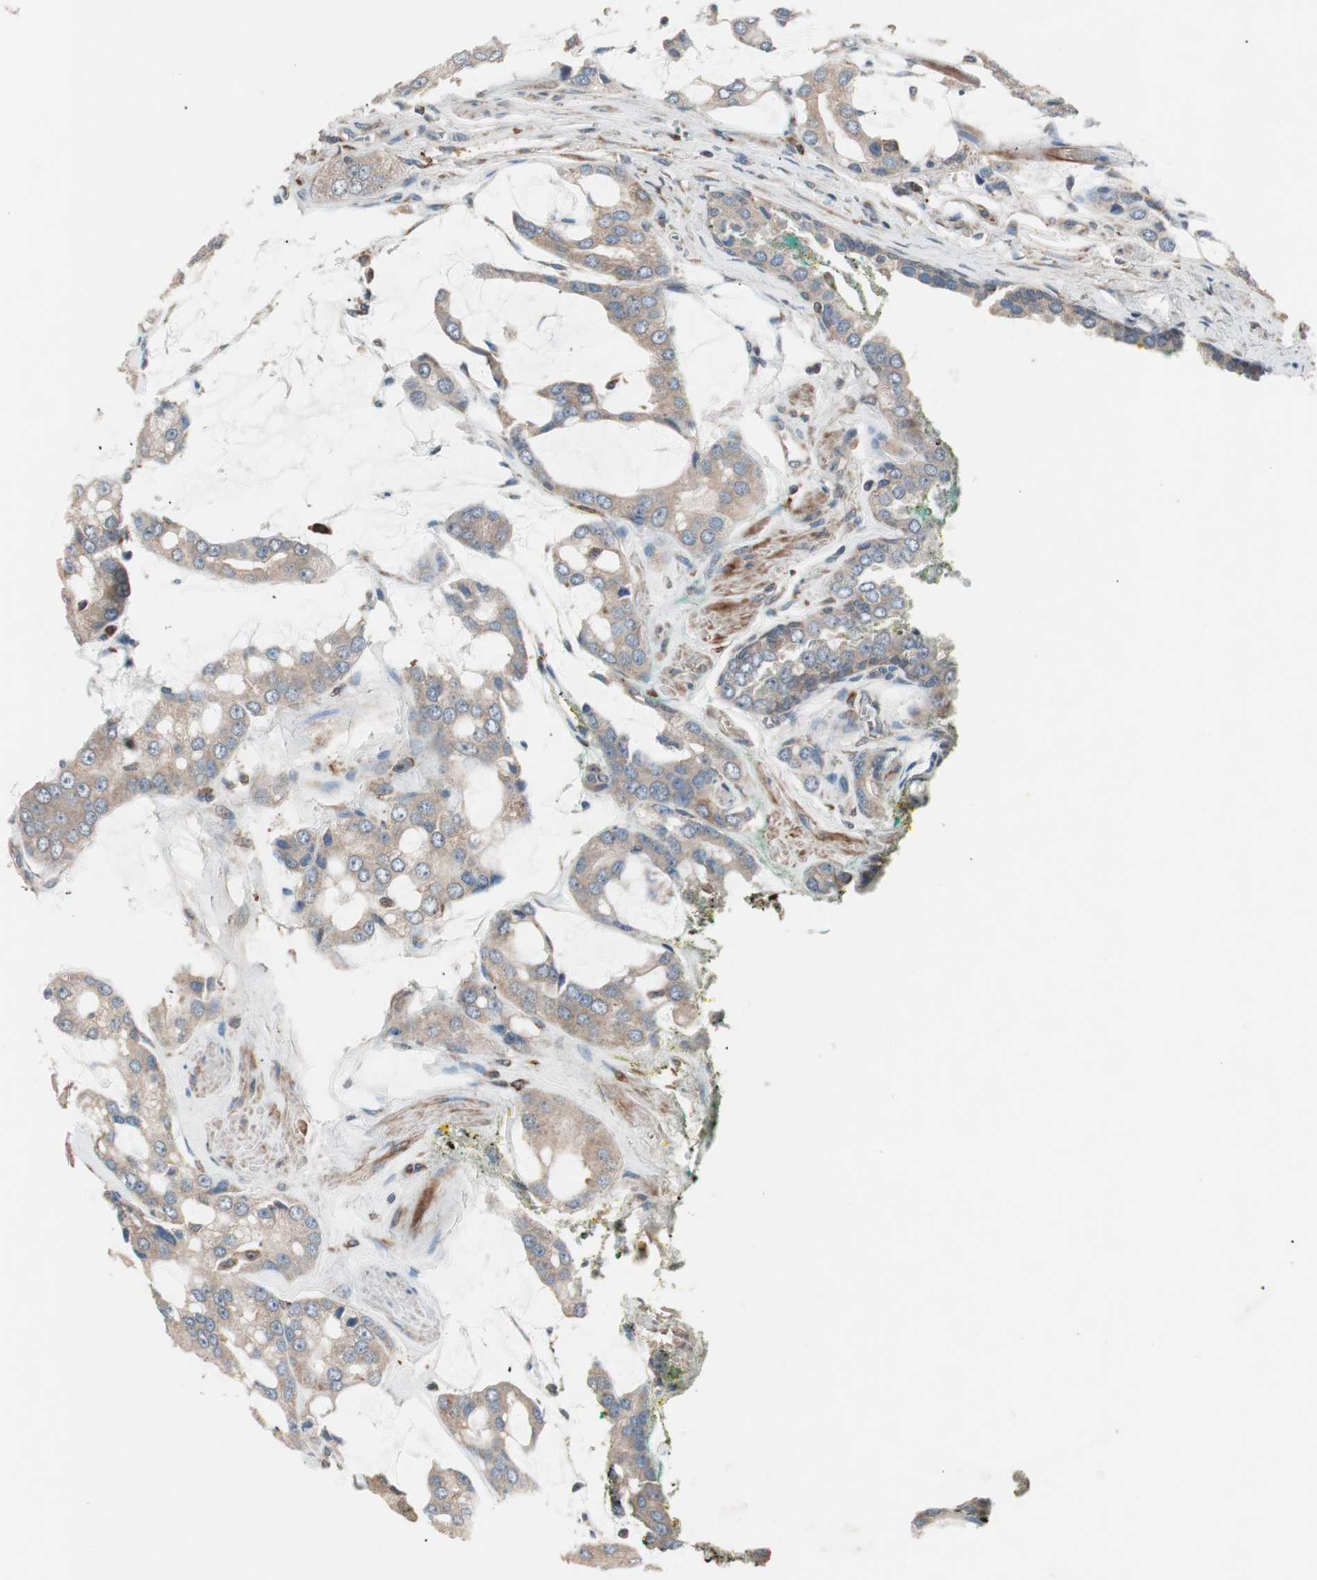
{"staining": {"intensity": "moderate", "quantity": ">75%", "location": "cytoplasmic/membranous"}, "tissue": "prostate cancer", "cell_type": "Tumor cells", "image_type": "cancer", "snomed": [{"axis": "morphology", "description": "Adenocarcinoma, High grade"}, {"axis": "topography", "description": "Prostate"}], "caption": "Human prostate adenocarcinoma (high-grade) stained for a protein (brown) shows moderate cytoplasmic/membranous positive expression in about >75% of tumor cells.", "gene": "STAB1", "patient": {"sex": "male", "age": 67}}